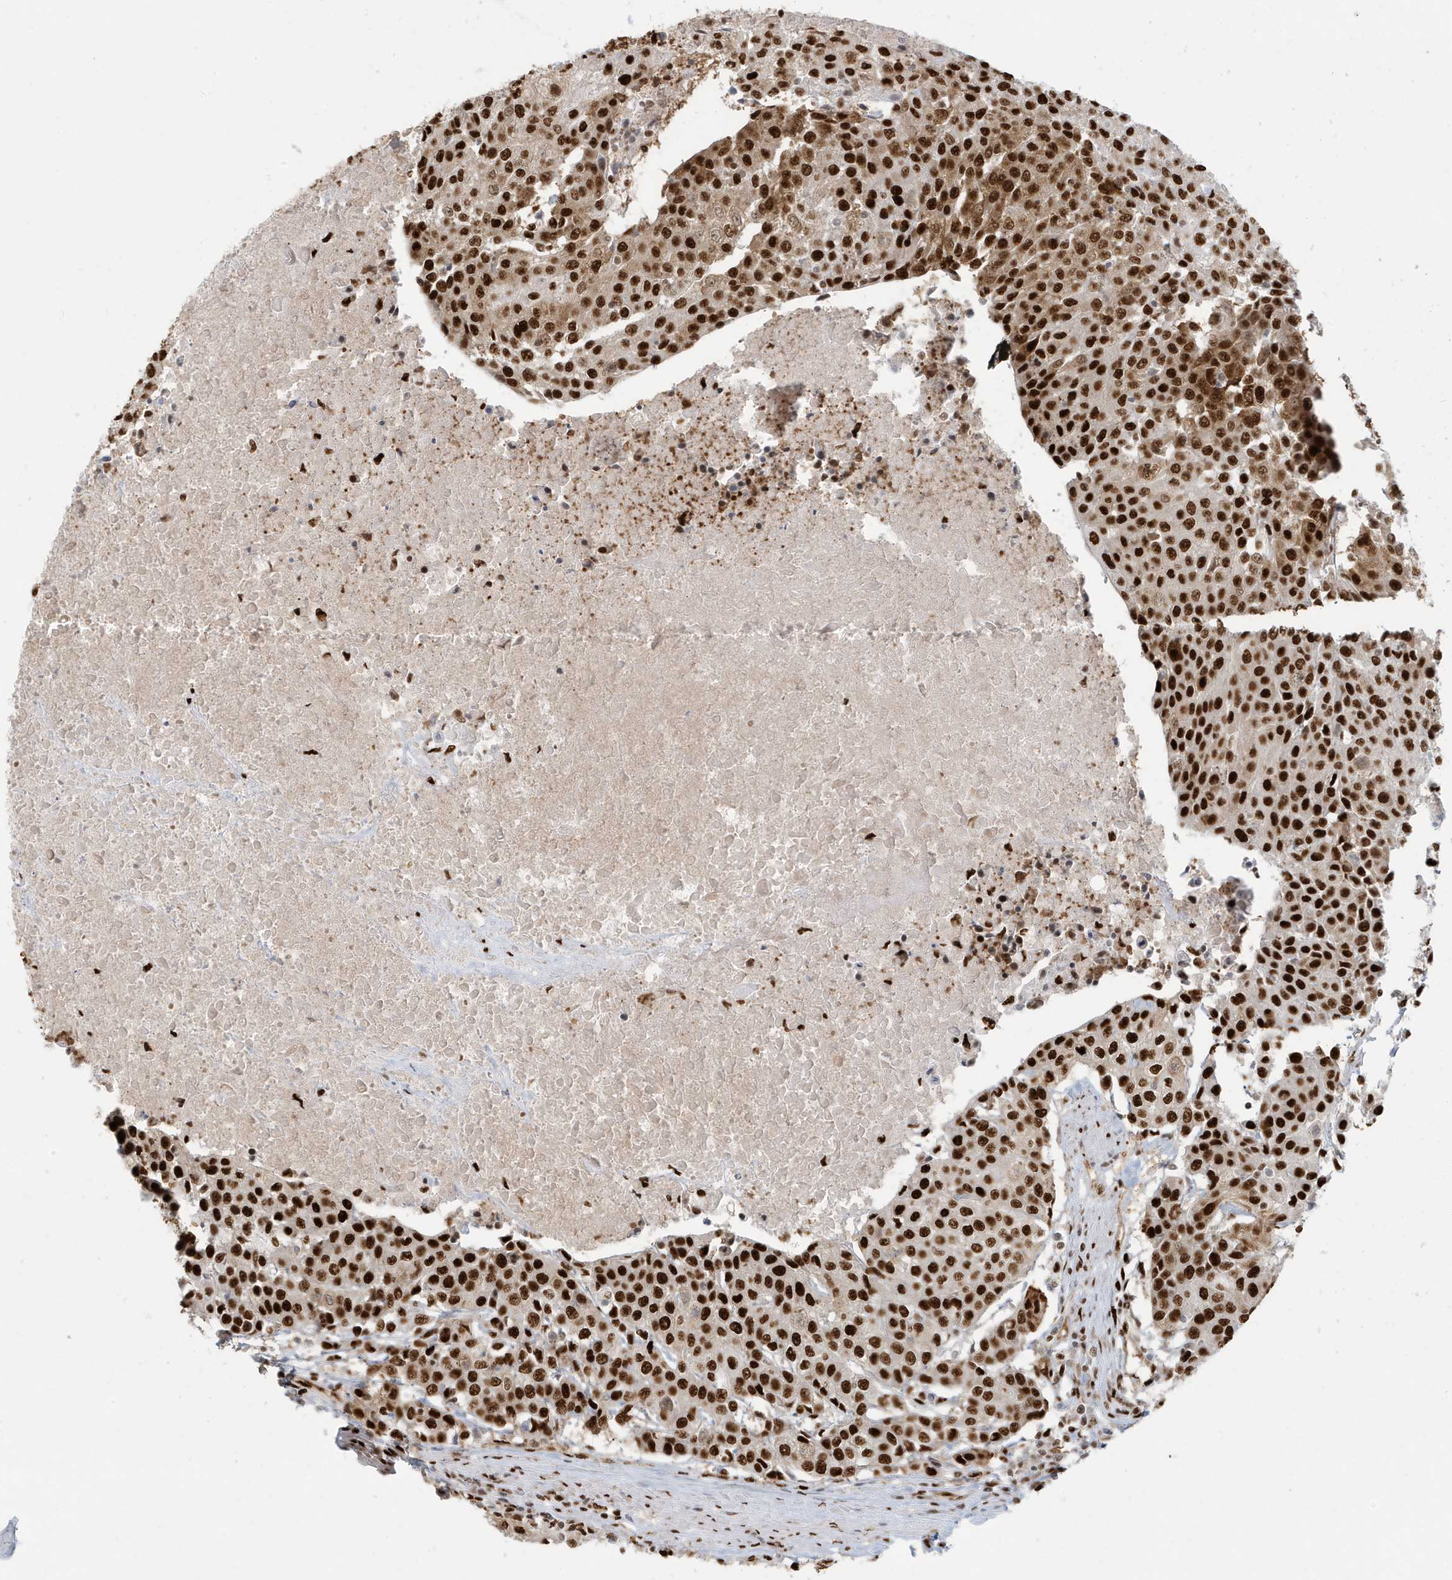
{"staining": {"intensity": "strong", "quantity": ">75%", "location": "nuclear"}, "tissue": "urothelial cancer", "cell_type": "Tumor cells", "image_type": "cancer", "snomed": [{"axis": "morphology", "description": "Urothelial carcinoma, High grade"}, {"axis": "topography", "description": "Urinary bladder"}], "caption": "Immunohistochemical staining of high-grade urothelial carcinoma shows high levels of strong nuclear positivity in approximately >75% of tumor cells.", "gene": "CKS2", "patient": {"sex": "female", "age": 85}}